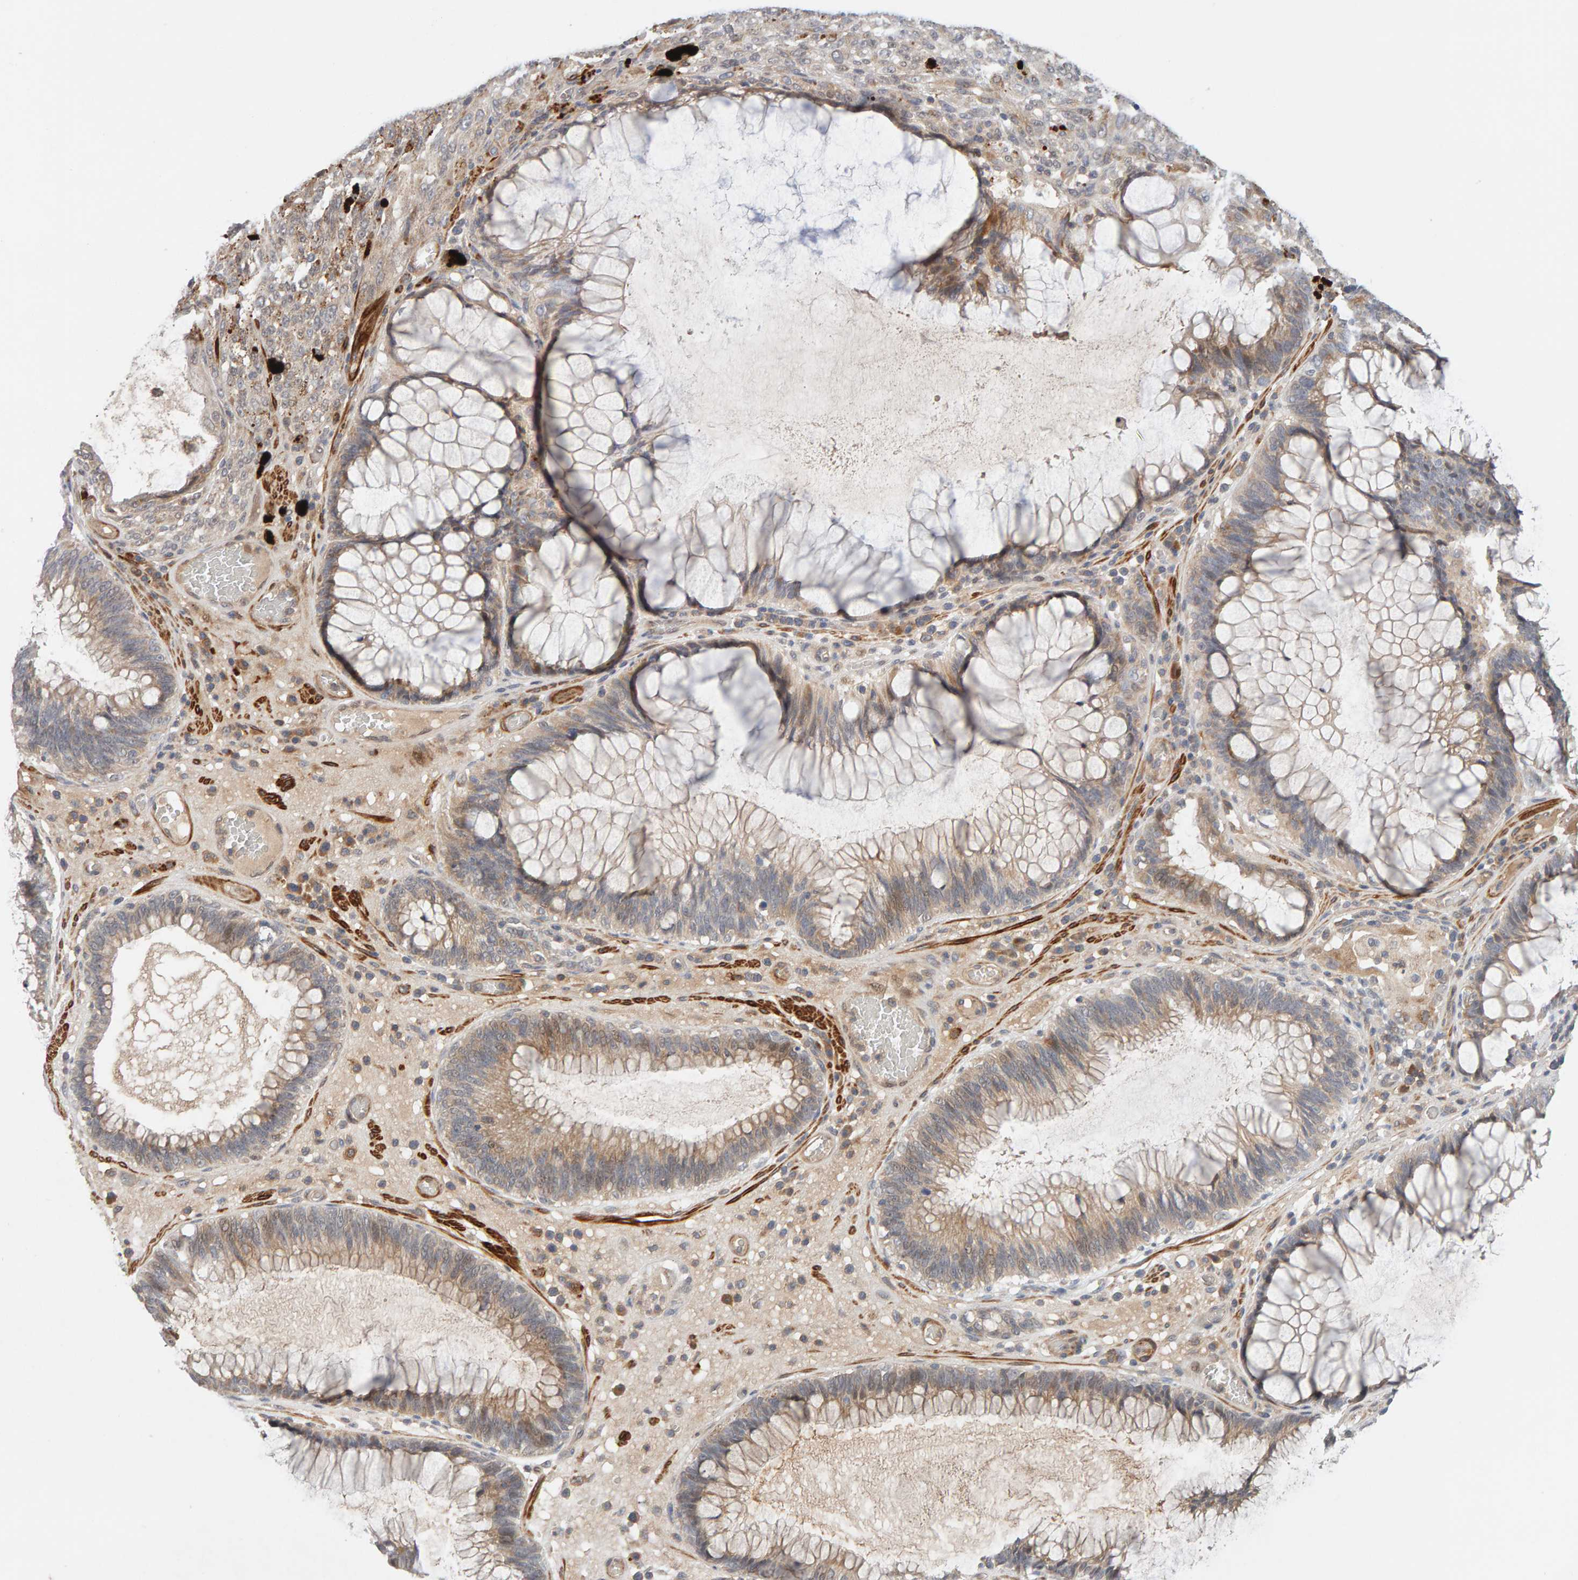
{"staining": {"intensity": "weak", "quantity": ">75%", "location": "cytoplasmic/membranous"}, "tissue": "melanoma", "cell_type": "Tumor cells", "image_type": "cancer", "snomed": [{"axis": "morphology", "description": "Malignant melanoma, NOS"}, {"axis": "topography", "description": "Rectum"}], "caption": "Malignant melanoma was stained to show a protein in brown. There is low levels of weak cytoplasmic/membranous staining in approximately >75% of tumor cells.", "gene": "NUDCD1", "patient": {"sex": "female", "age": 81}}